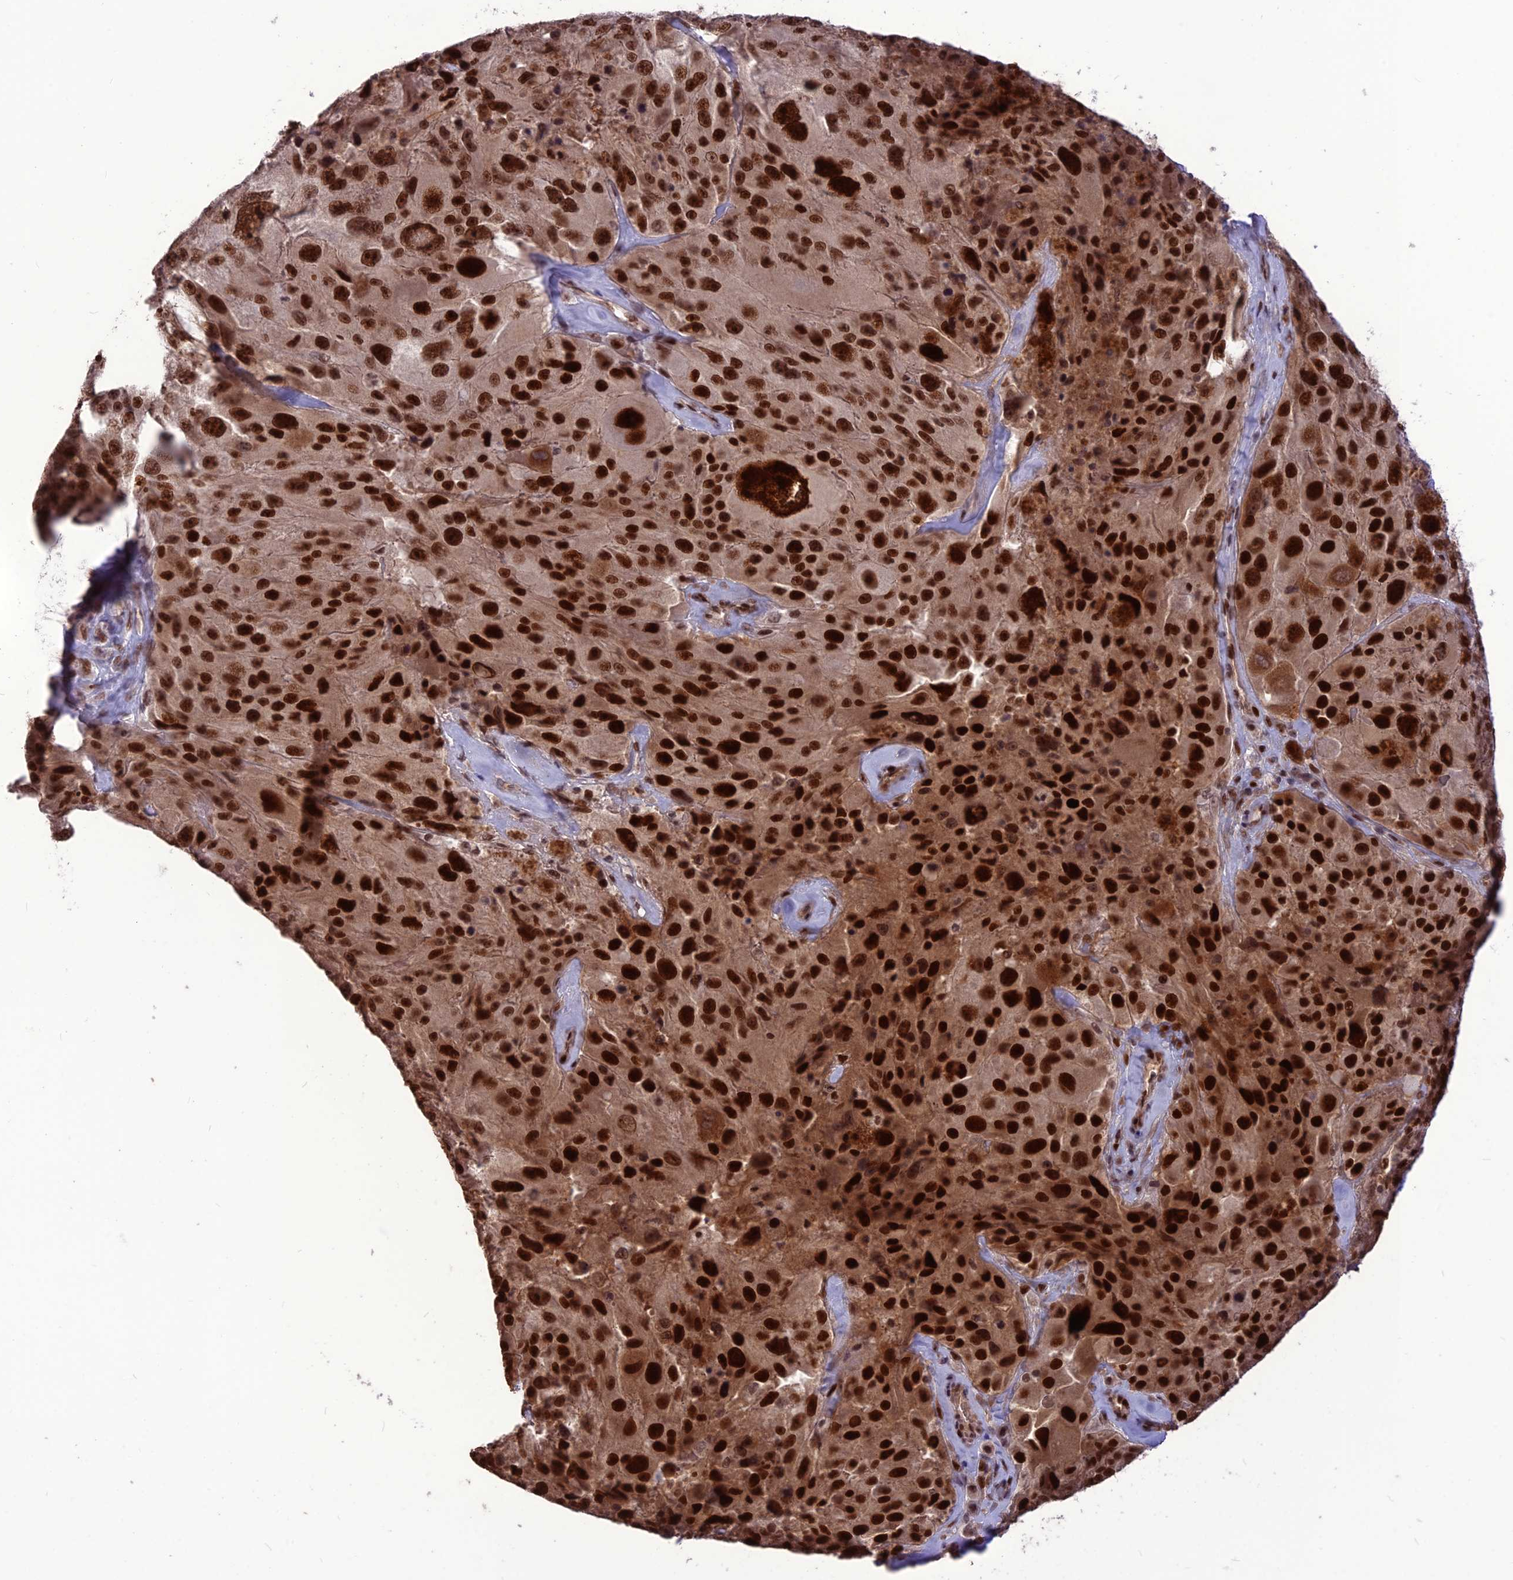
{"staining": {"intensity": "strong", "quantity": ">75%", "location": "nuclear"}, "tissue": "melanoma", "cell_type": "Tumor cells", "image_type": "cancer", "snomed": [{"axis": "morphology", "description": "Malignant melanoma, Metastatic site"}, {"axis": "topography", "description": "Lymph node"}], "caption": "The immunohistochemical stain labels strong nuclear staining in tumor cells of malignant melanoma (metastatic site) tissue.", "gene": "DIS3", "patient": {"sex": "male", "age": 62}}